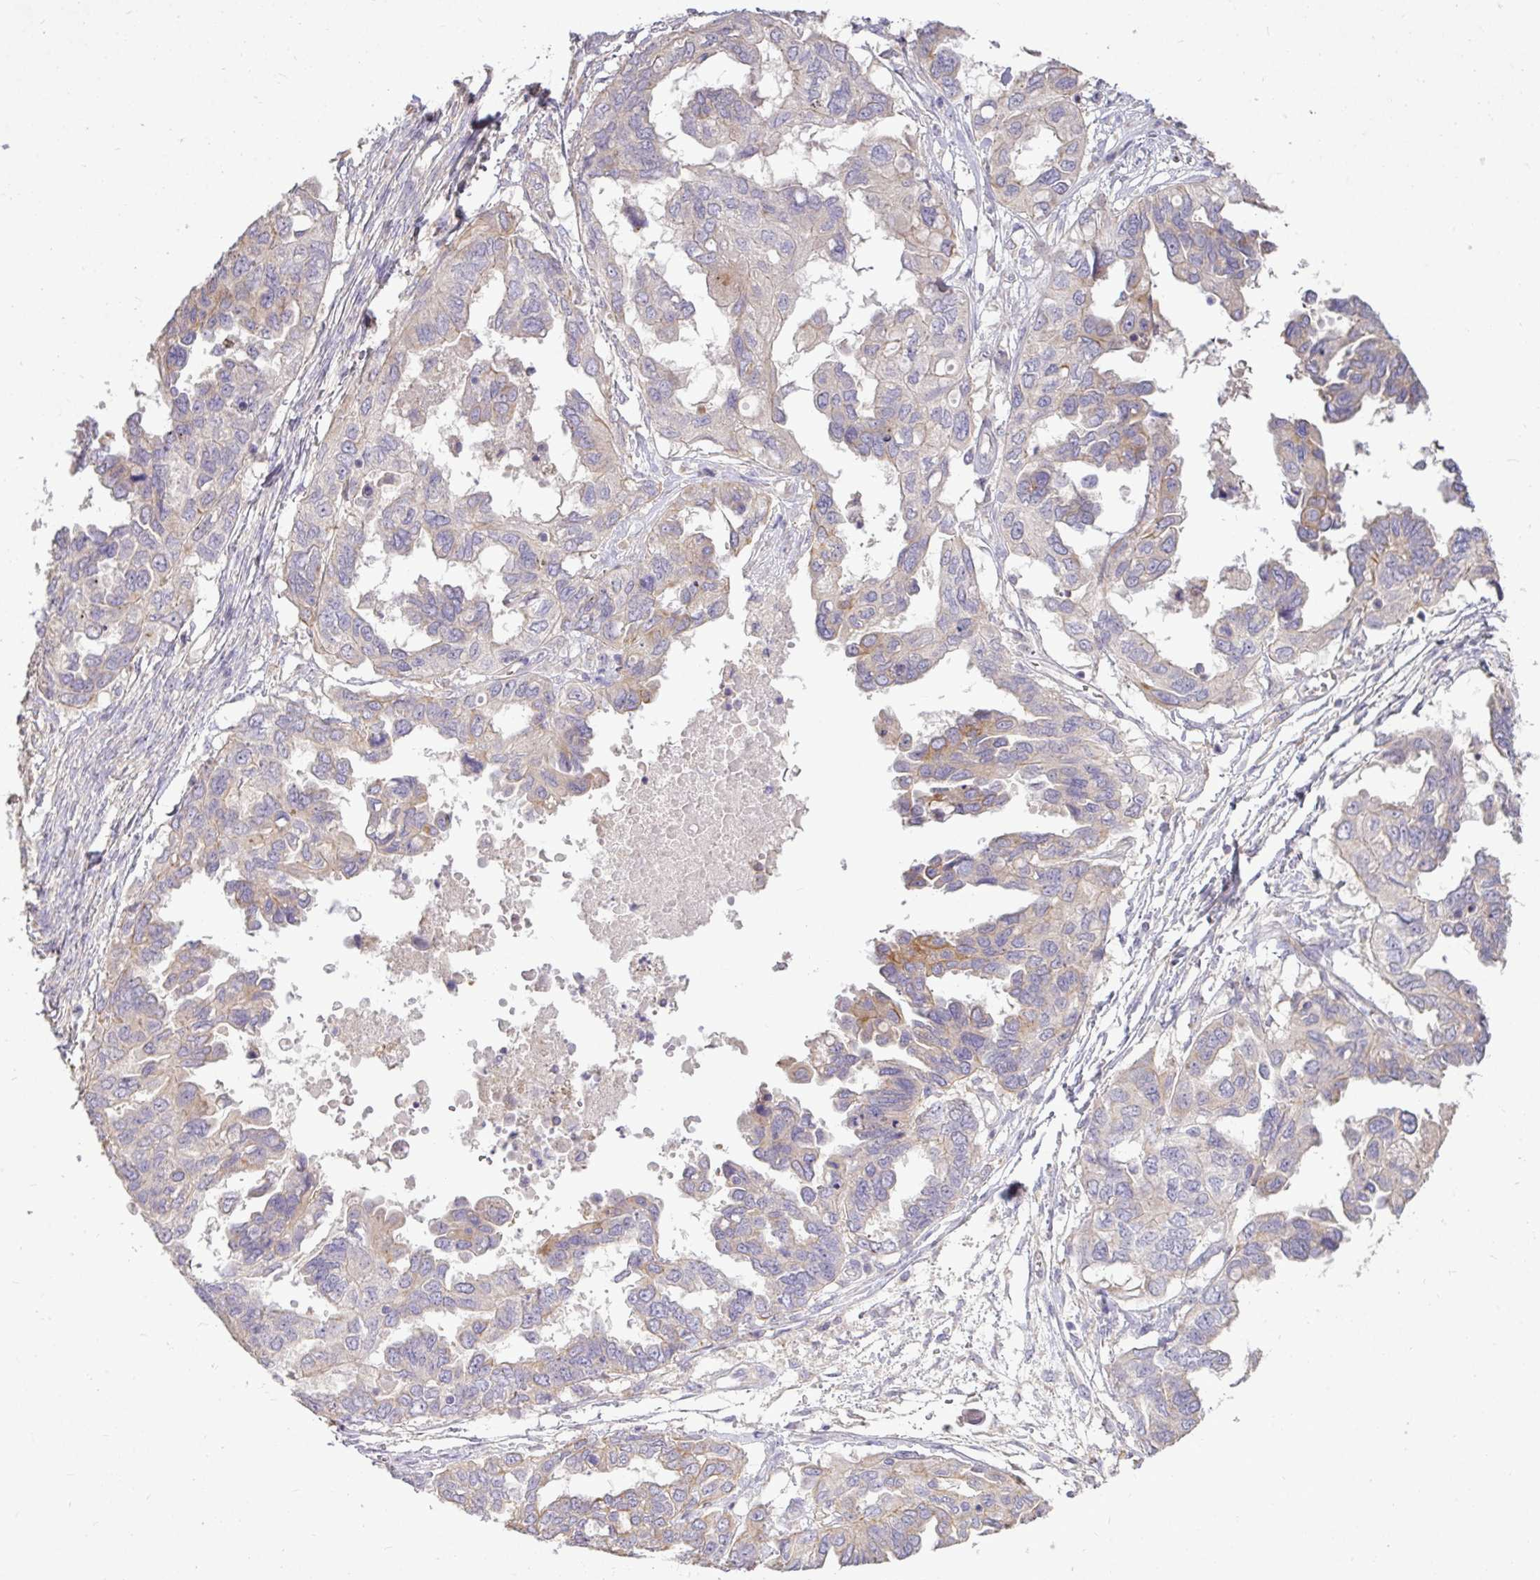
{"staining": {"intensity": "moderate", "quantity": "<25%", "location": "cytoplasmic/membranous"}, "tissue": "ovarian cancer", "cell_type": "Tumor cells", "image_type": "cancer", "snomed": [{"axis": "morphology", "description": "Cystadenocarcinoma, serous, NOS"}, {"axis": "topography", "description": "Ovary"}], "caption": "A brown stain highlights moderate cytoplasmic/membranous expression of a protein in ovarian cancer (serous cystadenocarcinoma) tumor cells.", "gene": "STRIP1", "patient": {"sex": "female", "age": 53}}